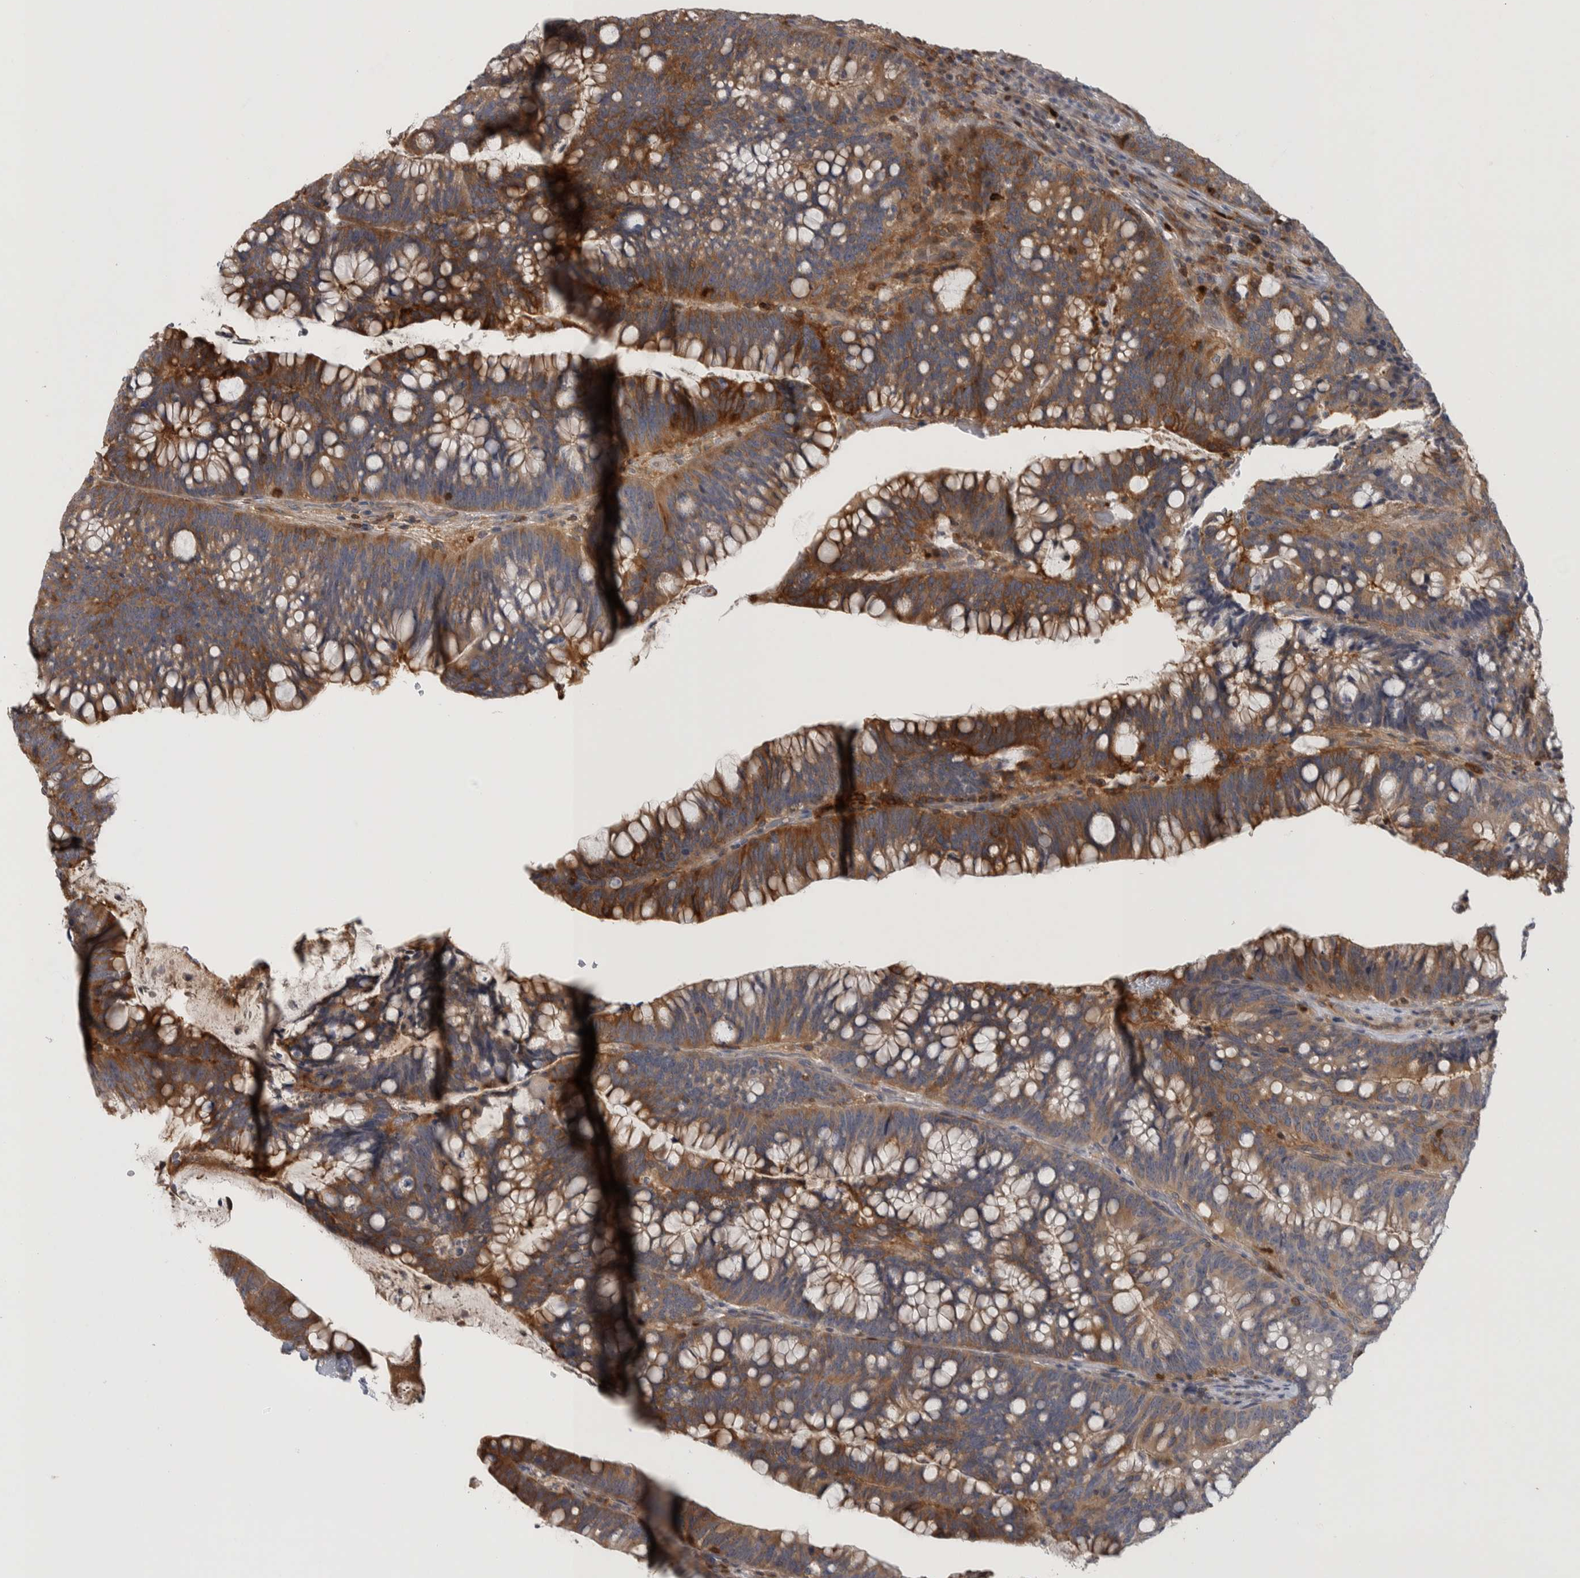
{"staining": {"intensity": "moderate", "quantity": ">75%", "location": "cytoplasmic/membranous"}, "tissue": "colorectal cancer", "cell_type": "Tumor cells", "image_type": "cancer", "snomed": [{"axis": "morphology", "description": "Adenocarcinoma, NOS"}, {"axis": "topography", "description": "Colon"}], "caption": "Protein staining of colorectal cancer (adenocarcinoma) tissue exhibits moderate cytoplasmic/membranous staining in about >75% of tumor cells. The staining was performed using DAB (3,3'-diaminobenzidine), with brown indicating positive protein expression. Nuclei are stained blue with hematoxylin.", "gene": "NFKB2", "patient": {"sex": "female", "age": 66}}